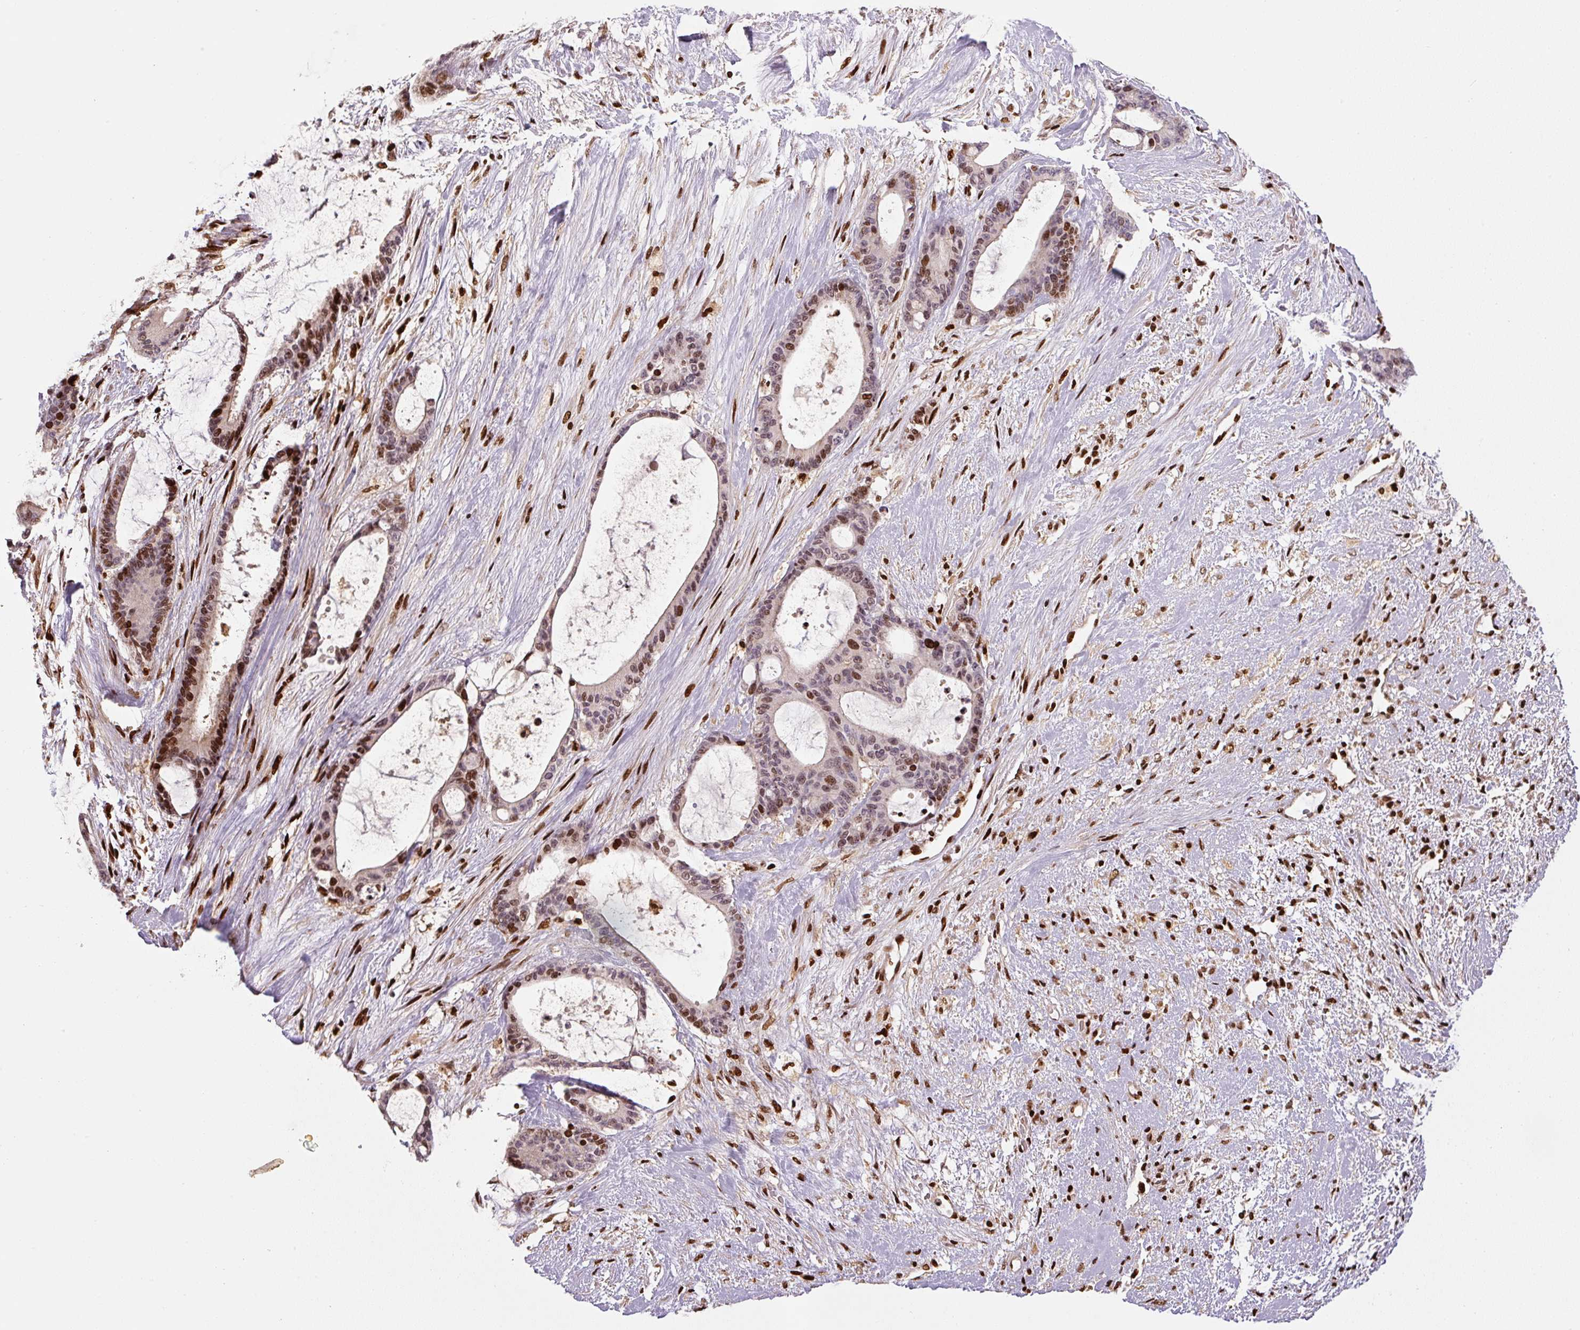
{"staining": {"intensity": "moderate", "quantity": "25%-75%", "location": "nuclear"}, "tissue": "liver cancer", "cell_type": "Tumor cells", "image_type": "cancer", "snomed": [{"axis": "morphology", "description": "Normal tissue, NOS"}, {"axis": "morphology", "description": "Cholangiocarcinoma"}, {"axis": "topography", "description": "Liver"}, {"axis": "topography", "description": "Peripheral nerve tissue"}], "caption": "Immunohistochemical staining of human liver cancer demonstrates moderate nuclear protein staining in approximately 25%-75% of tumor cells. (IHC, brightfield microscopy, high magnification).", "gene": "PYDC2", "patient": {"sex": "female", "age": 73}}